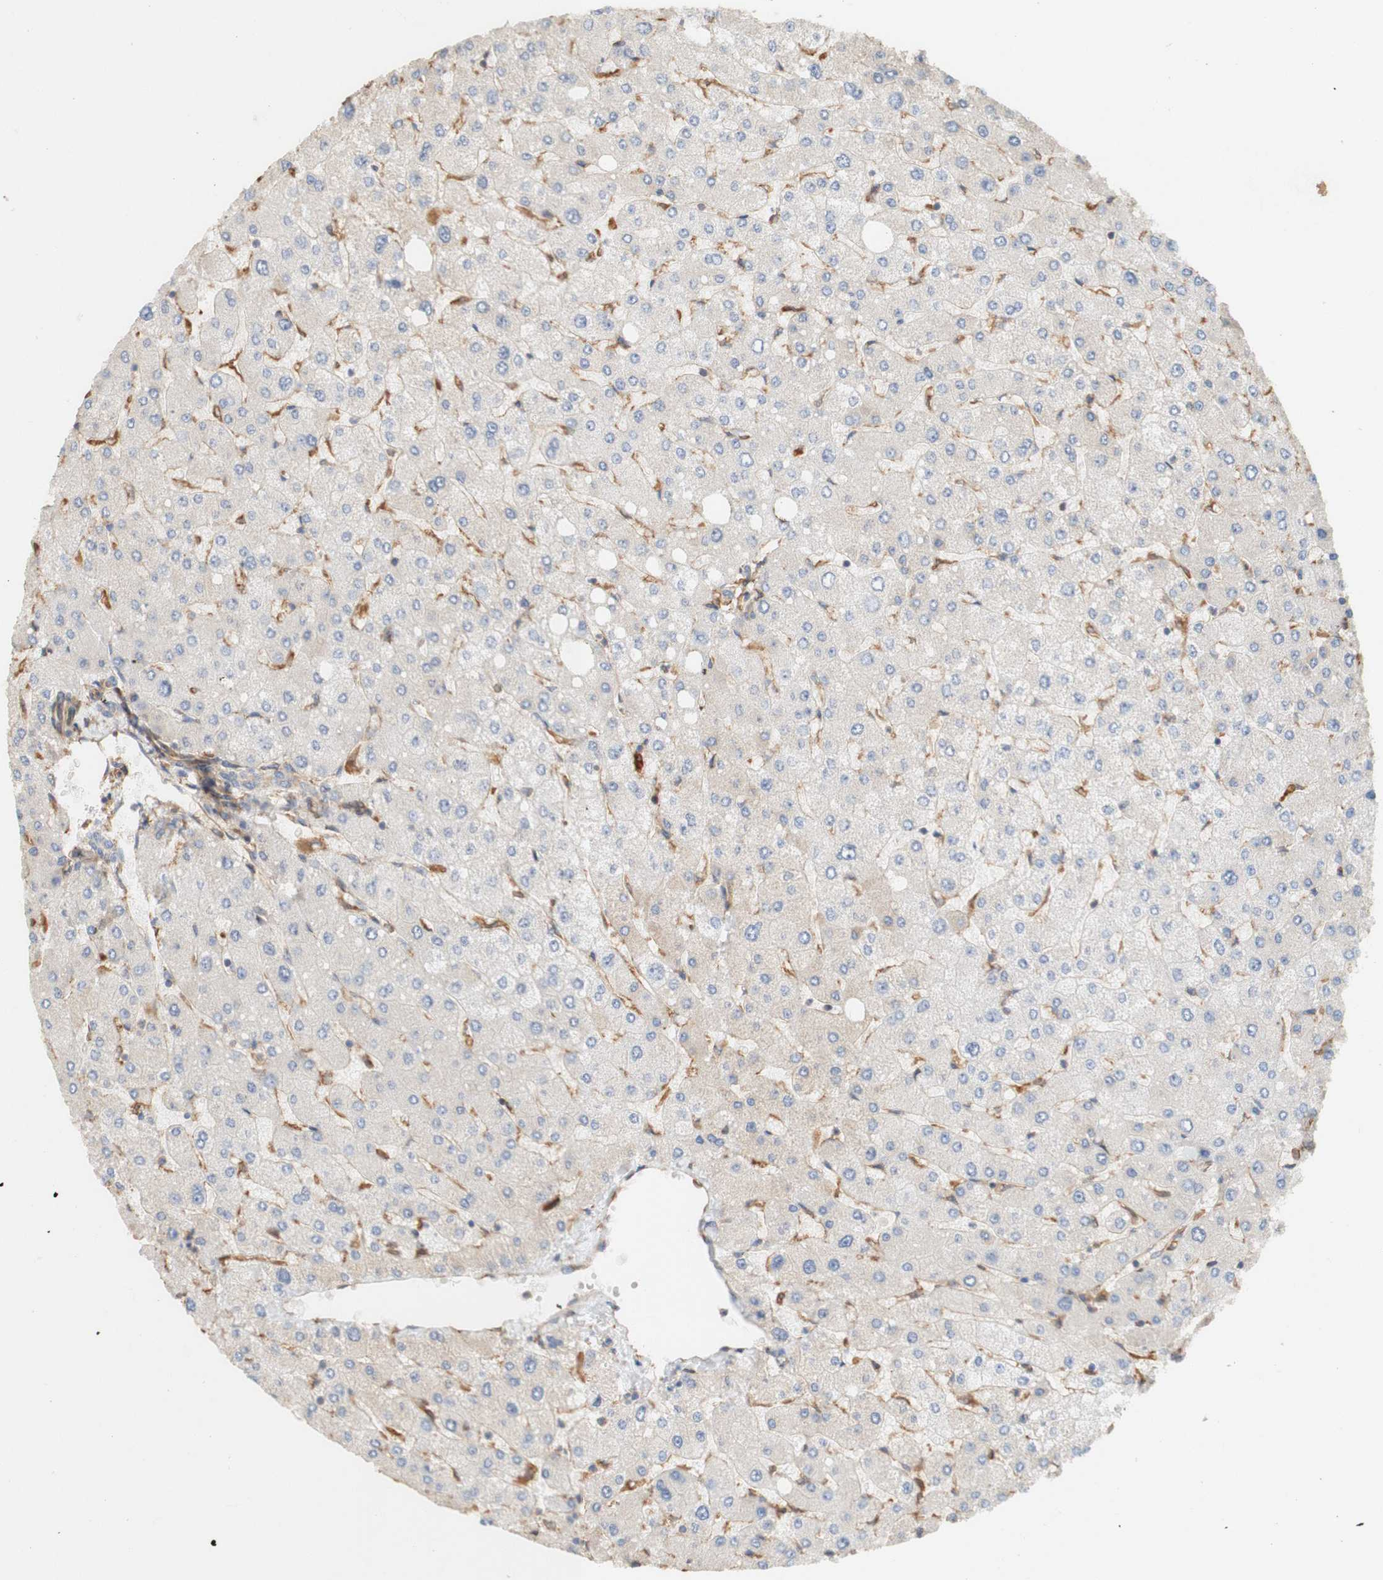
{"staining": {"intensity": "weak", "quantity": ">75%", "location": "cytoplasmic/membranous"}, "tissue": "liver", "cell_type": "Cholangiocytes", "image_type": "normal", "snomed": [{"axis": "morphology", "description": "Normal tissue, NOS"}, {"axis": "topography", "description": "Liver"}], "caption": "Protein analysis of normal liver displays weak cytoplasmic/membranous staining in about >75% of cholangiocytes.", "gene": "EIF2AK4", "patient": {"sex": "male", "age": 55}}